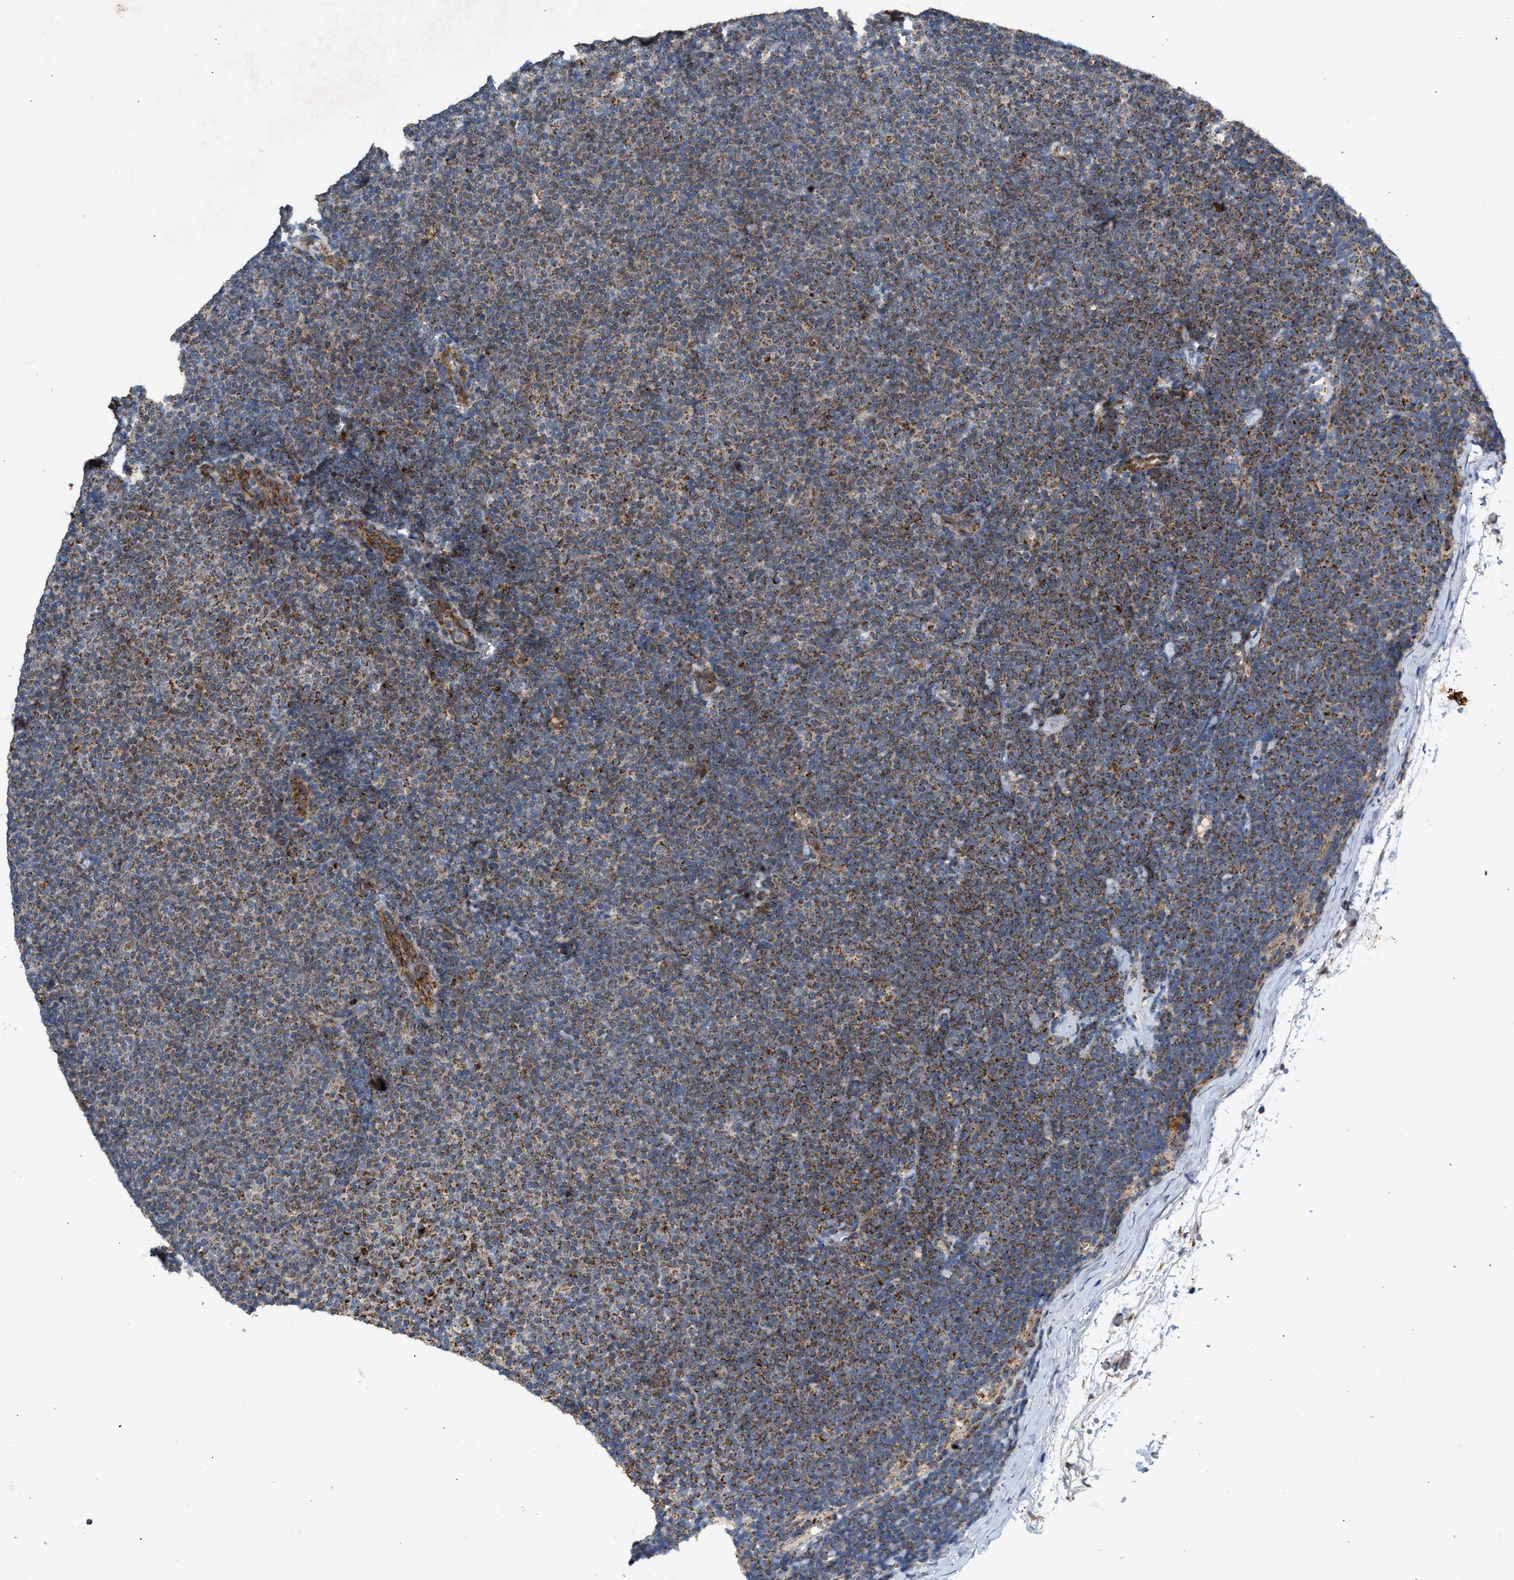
{"staining": {"intensity": "strong", "quantity": ">75%", "location": "cytoplasmic/membranous"}, "tissue": "lymphoma", "cell_type": "Tumor cells", "image_type": "cancer", "snomed": [{"axis": "morphology", "description": "Malignant lymphoma, non-Hodgkin's type, Low grade"}, {"axis": "topography", "description": "Lymph node"}], "caption": "Protein expression analysis of human malignant lymphoma, non-Hodgkin's type (low-grade) reveals strong cytoplasmic/membranous staining in about >75% of tumor cells.", "gene": "TACO1", "patient": {"sex": "female", "age": 53}}